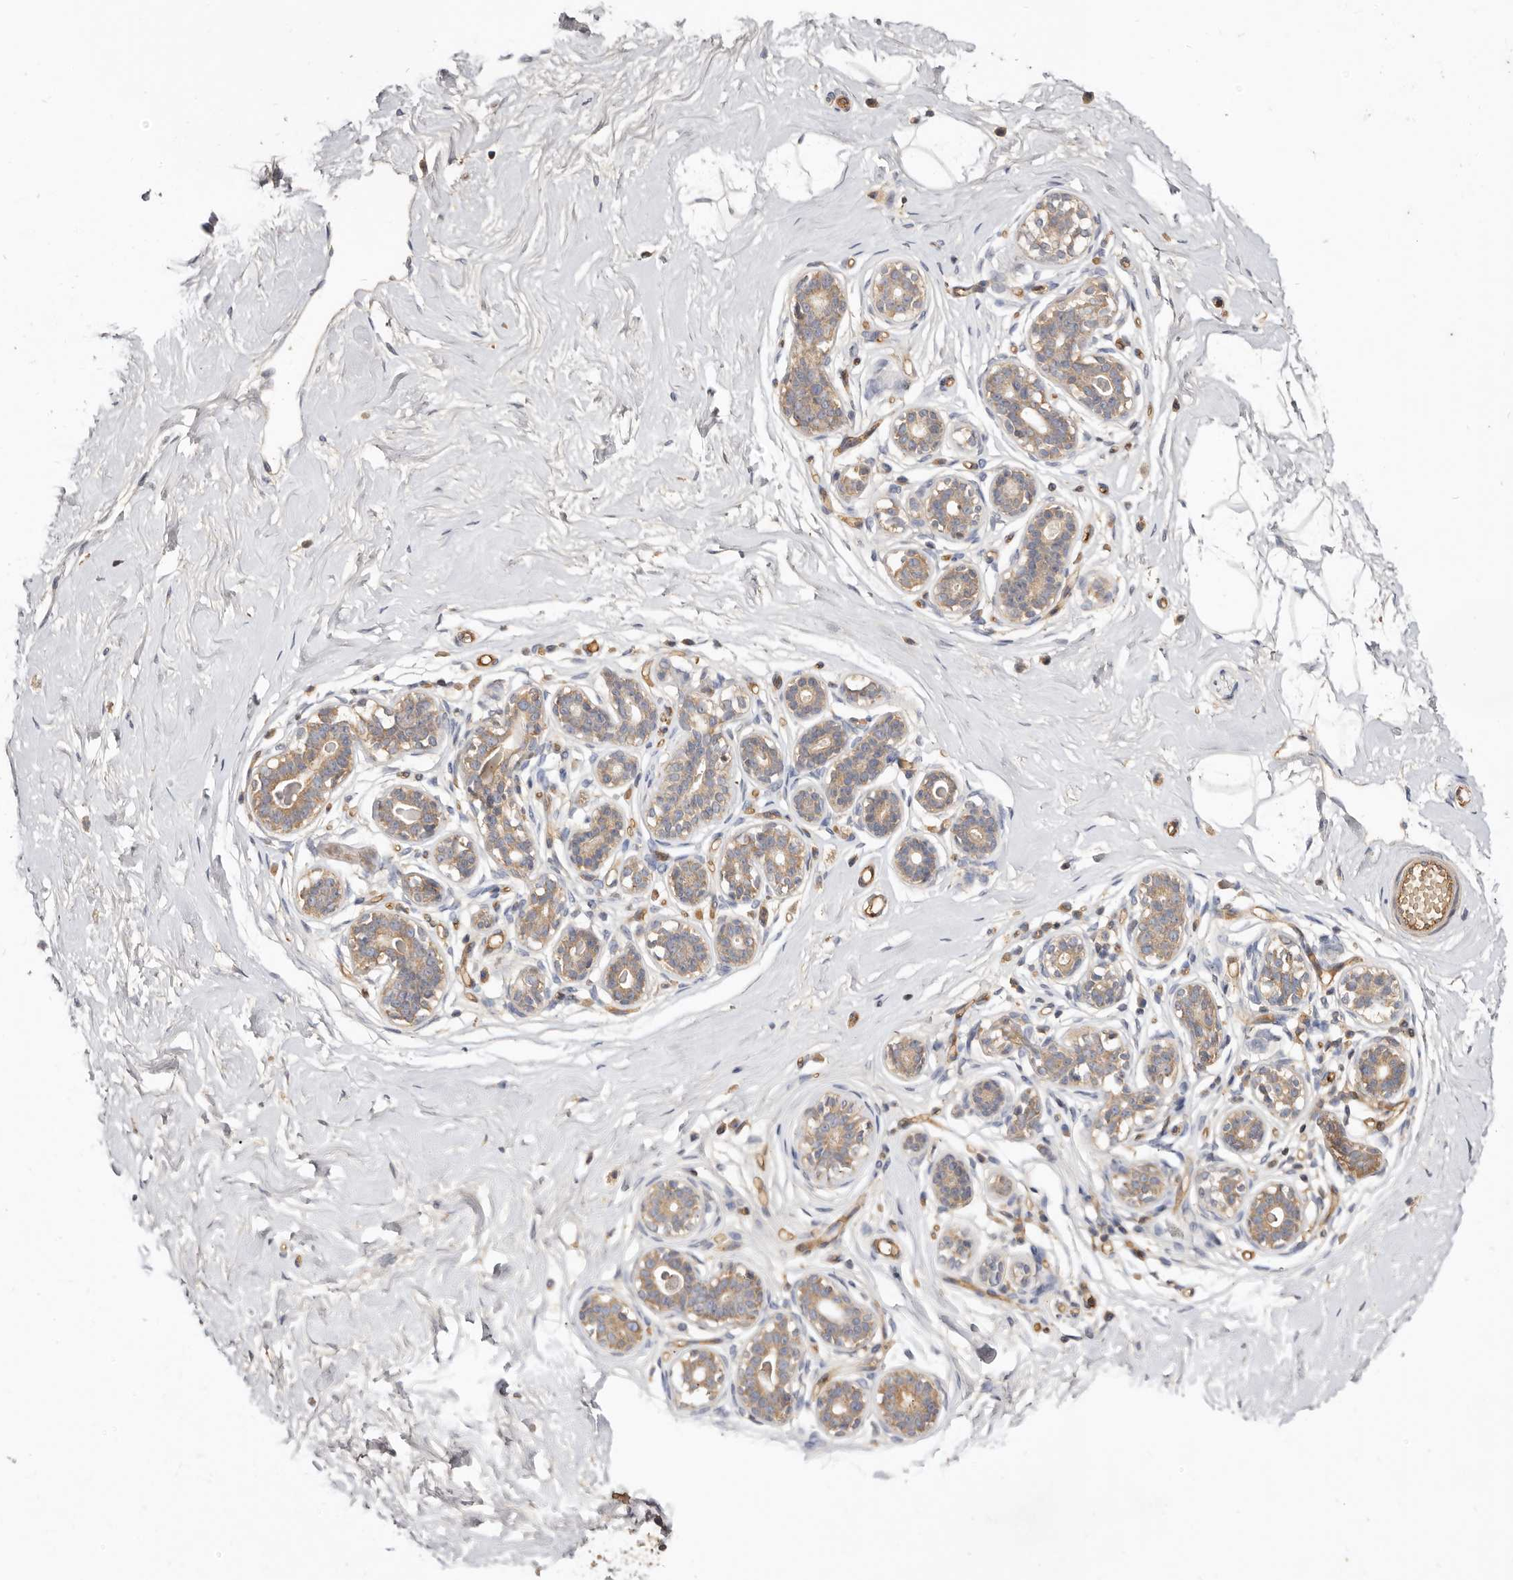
{"staining": {"intensity": "negative", "quantity": "none", "location": "none"}, "tissue": "breast", "cell_type": "Adipocytes", "image_type": "normal", "snomed": [{"axis": "morphology", "description": "Normal tissue, NOS"}, {"axis": "morphology", "description": "Adenoma, NOS"}, {"axis": "topography", "description": "Breast"}], "caption": "IHC photomicrograph of normal breast: human breast stained with DAB (3,3'-diaminobenzidine) shows no significant protein positivity in adipocytes.", "gene": "ADAMTS9", "patient": {"sex": "female", "age": 23}}